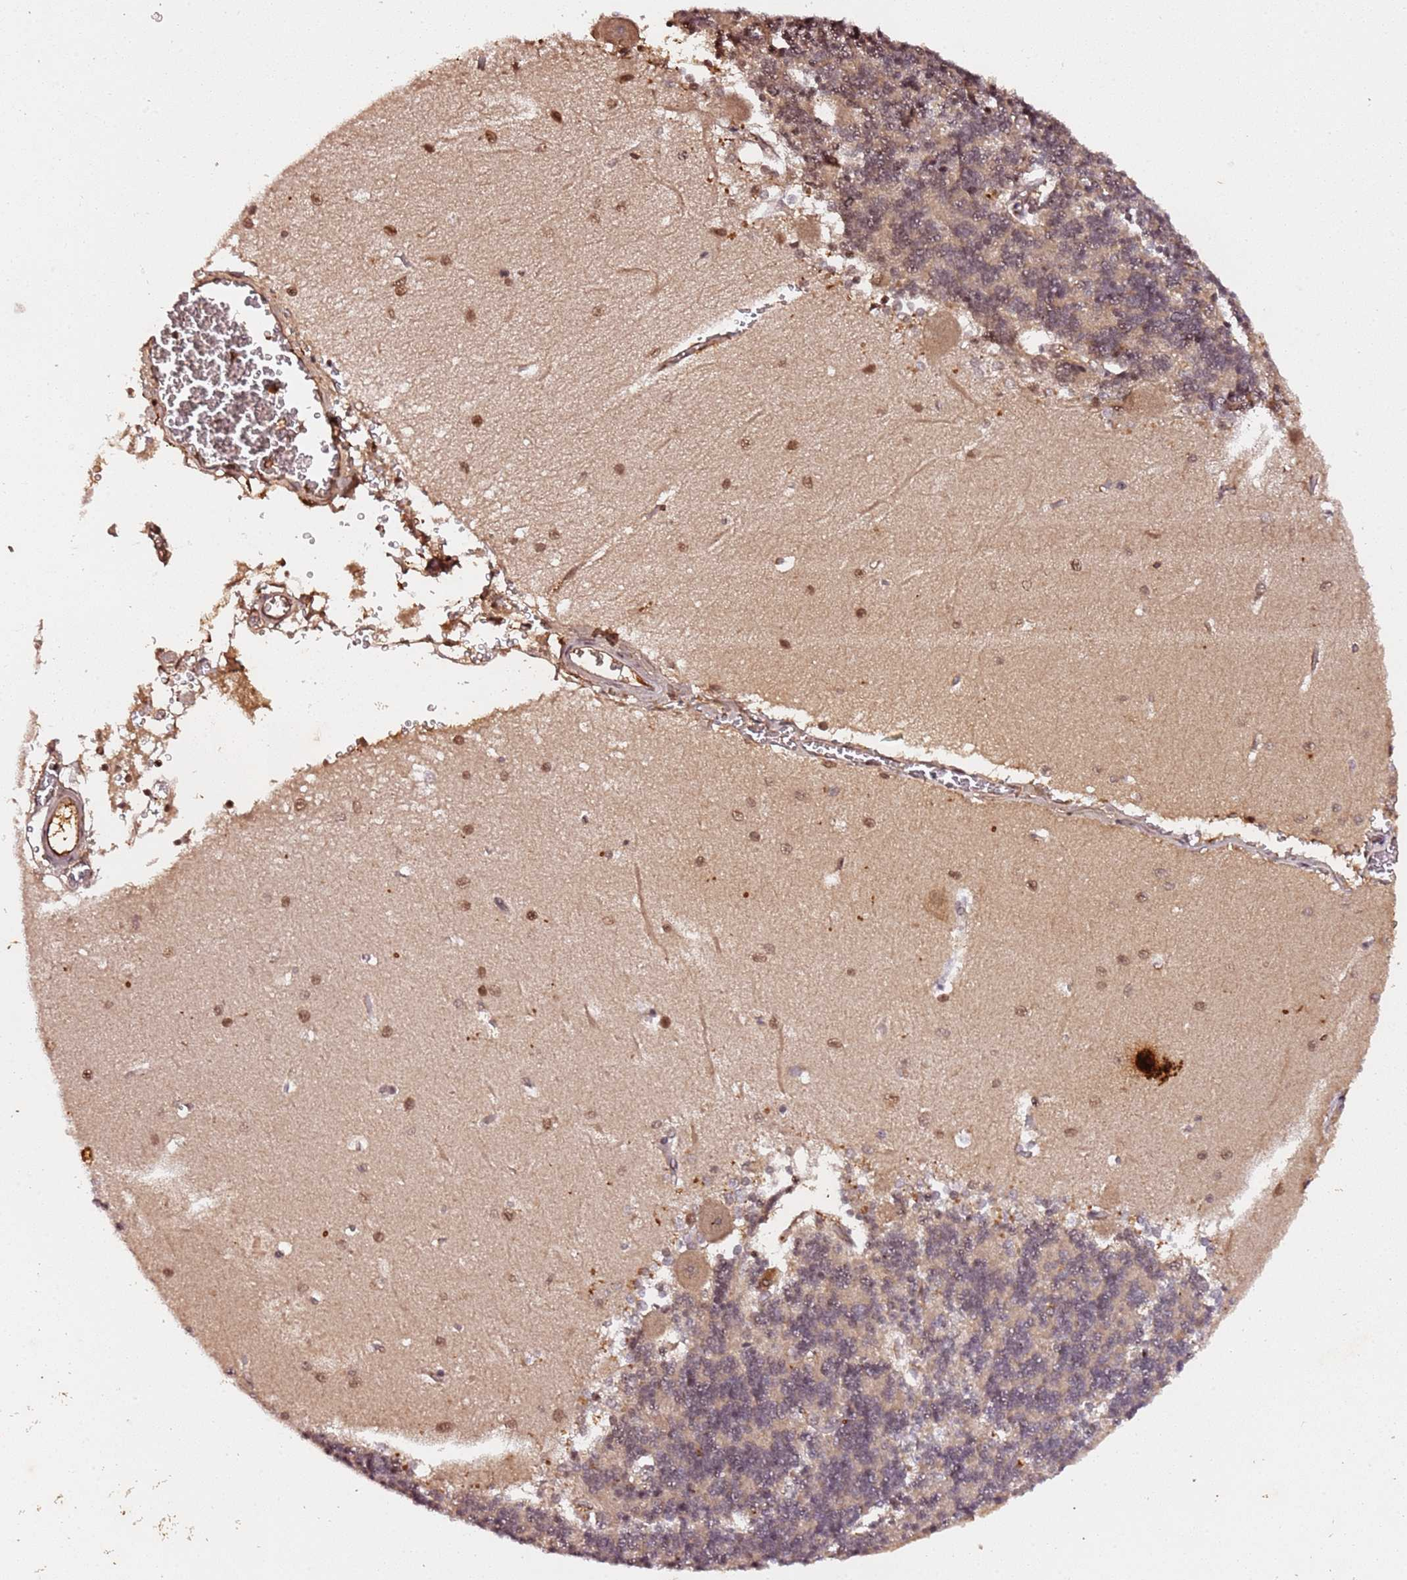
{"staining": {"intensity": "moderate", "quantity": "<25%", "location": "nuclear"}, "tissue": "cerebellum", "cell_type": "Cells in granular layer", "image_type": "normal", "snomed": [{"axis": "morphology", "description": "Normal tissue, NOS"}, {"axis": "topography", "description": "Cerebellum"}], "caption": "The immunohistochemical stain highlights moderate nuclear staining in cells in granular layer of normal cerebellum. Immunohistochemistry stains the protein of interest in brown and the nuclei are stained blue.", "gene": "COL1A2", "patient": {"sex": "male", "age": 37}}